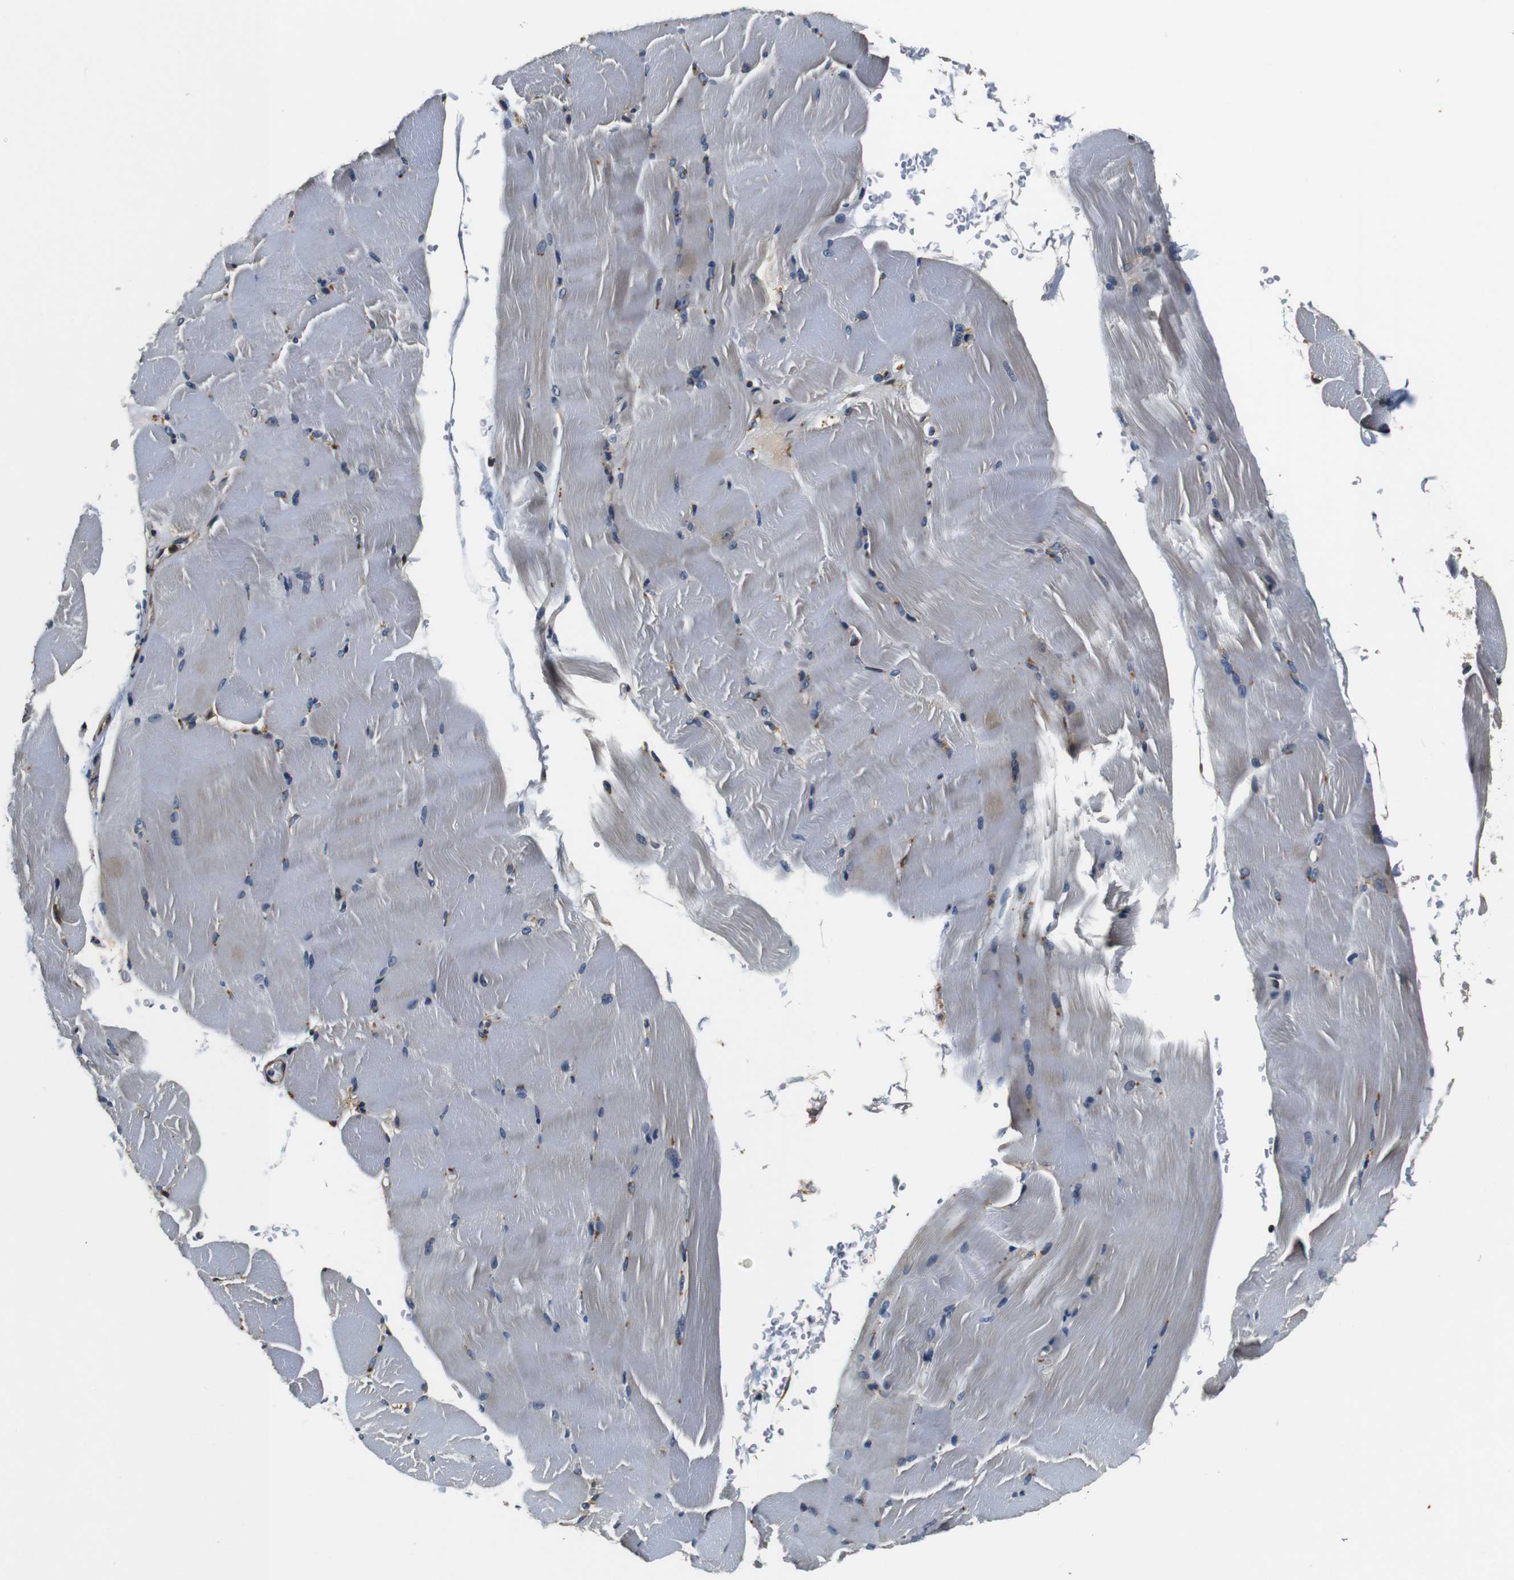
{"staining": {"intensity": "negative", "quantity": "none", "location": "none"}, "tissue": "skeletal muscle", "cell_type": "Myocytes", "image_type": "normal", "snomed": [{"axis": "morphology", "description": "Normal tissue, NOS"}, {"axis": "topography", "description": "Skeletal muscle"}, {"axis": "topography", "description": "Parathyroid gland"}], "caption": "Immunohistochemical staining of unremarkable skeletal muscle demonstrates no significant staining in myocytes. Nuclei are stained in blue.", "gene": "COL1A1", "patient": {"sex": "female", "age": 37}}